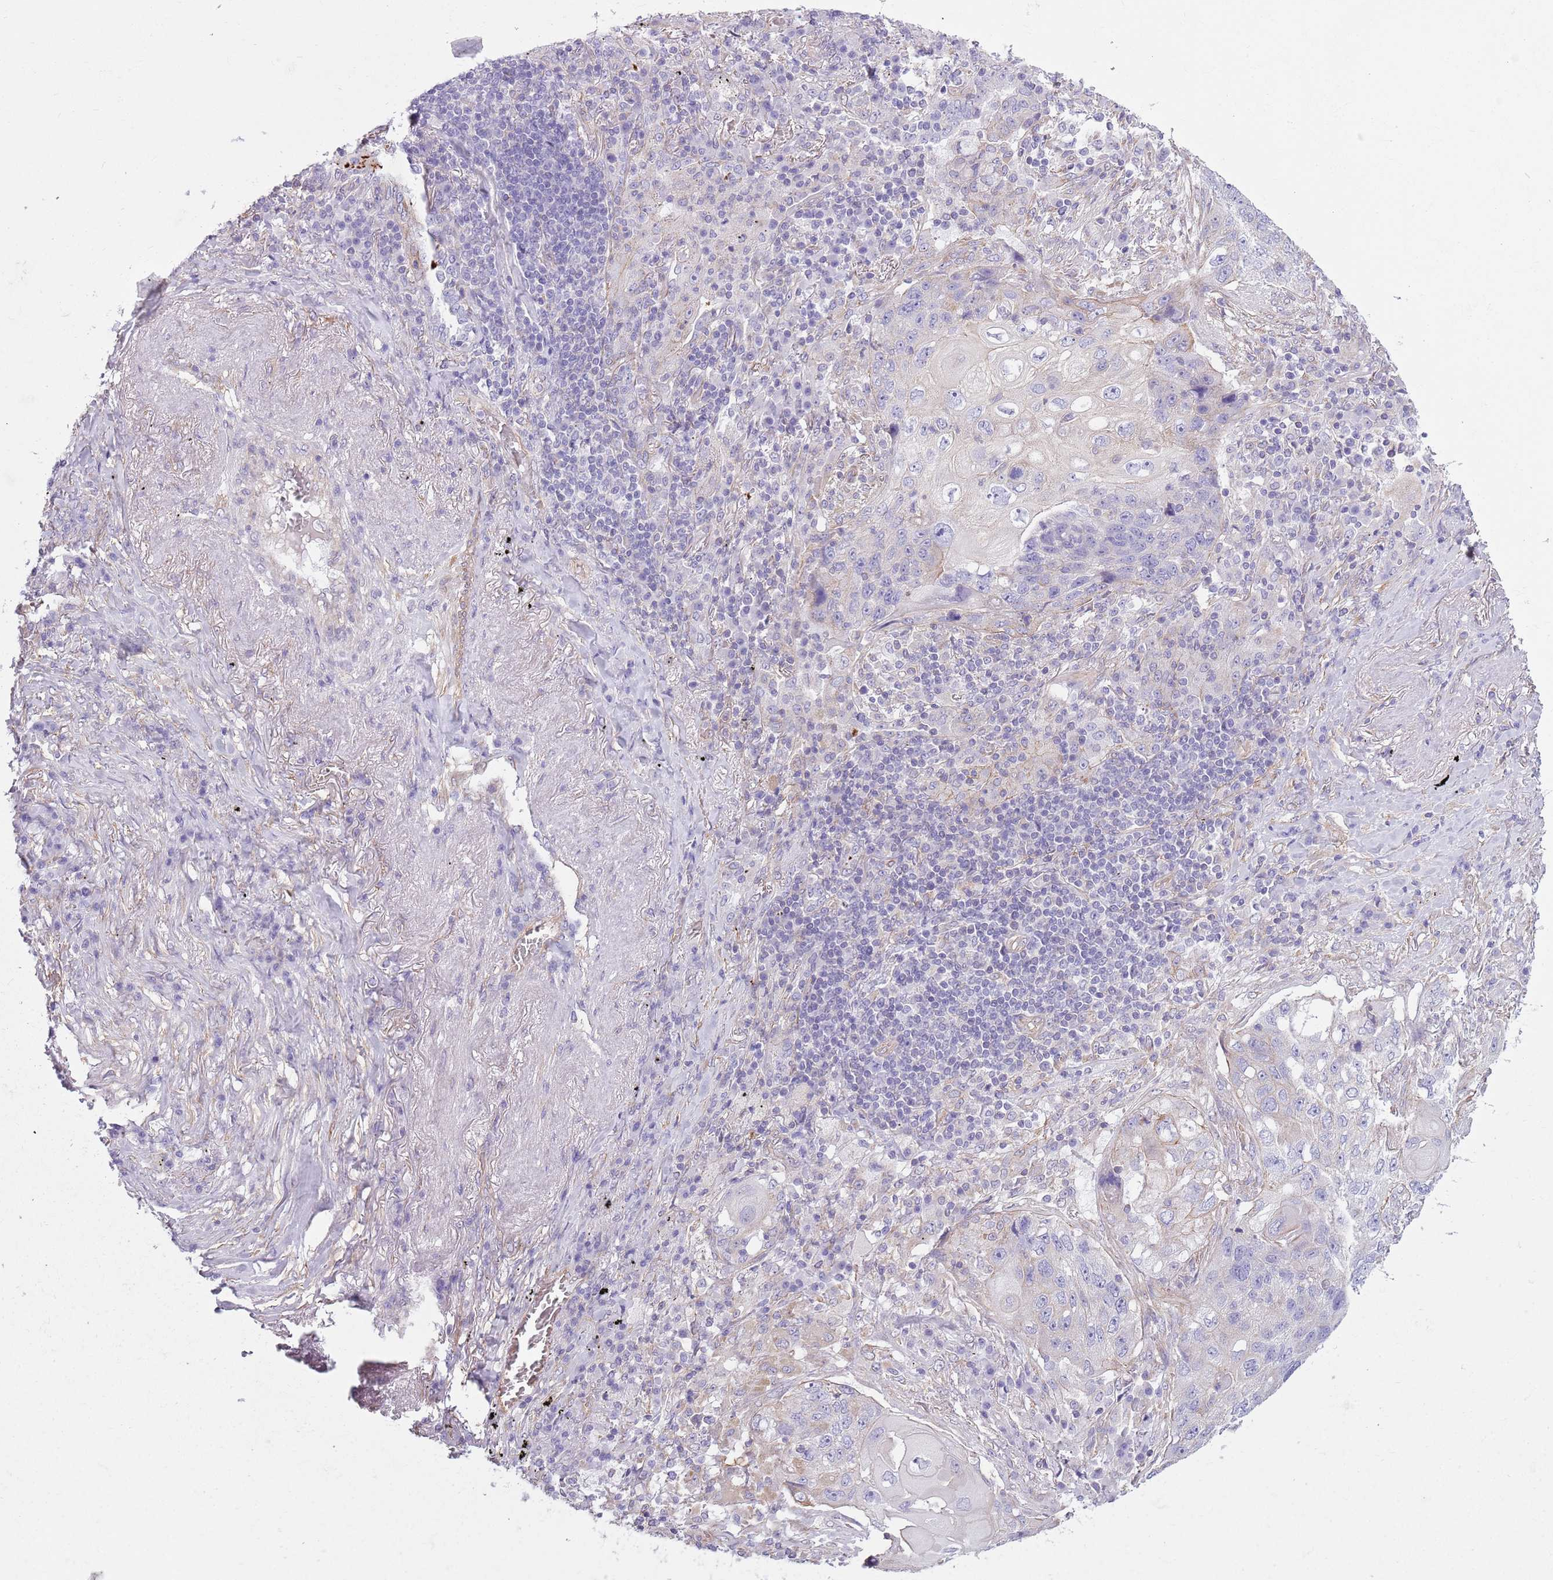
{"staining": {"intensity": "negative", "quantity": "none", "location": "none"}, "tissue": "lung cancer", "cell_type": "Tumor cells", "image_type": "cancer", "snomed": [{"axis": "morphology", "description": "Squamous cell carcinoma, NOS"}, {"axis": "topography", "description": "Lung"}], "caption": "High power microscopy micrograph of an immunohistochemistry (IHC) histopathology image of squamous cell carcinoma (lung), revealing no significant staining in tumor cells.", "gene": "RBP3", "patient": {"sex": "female", "age": 63}}